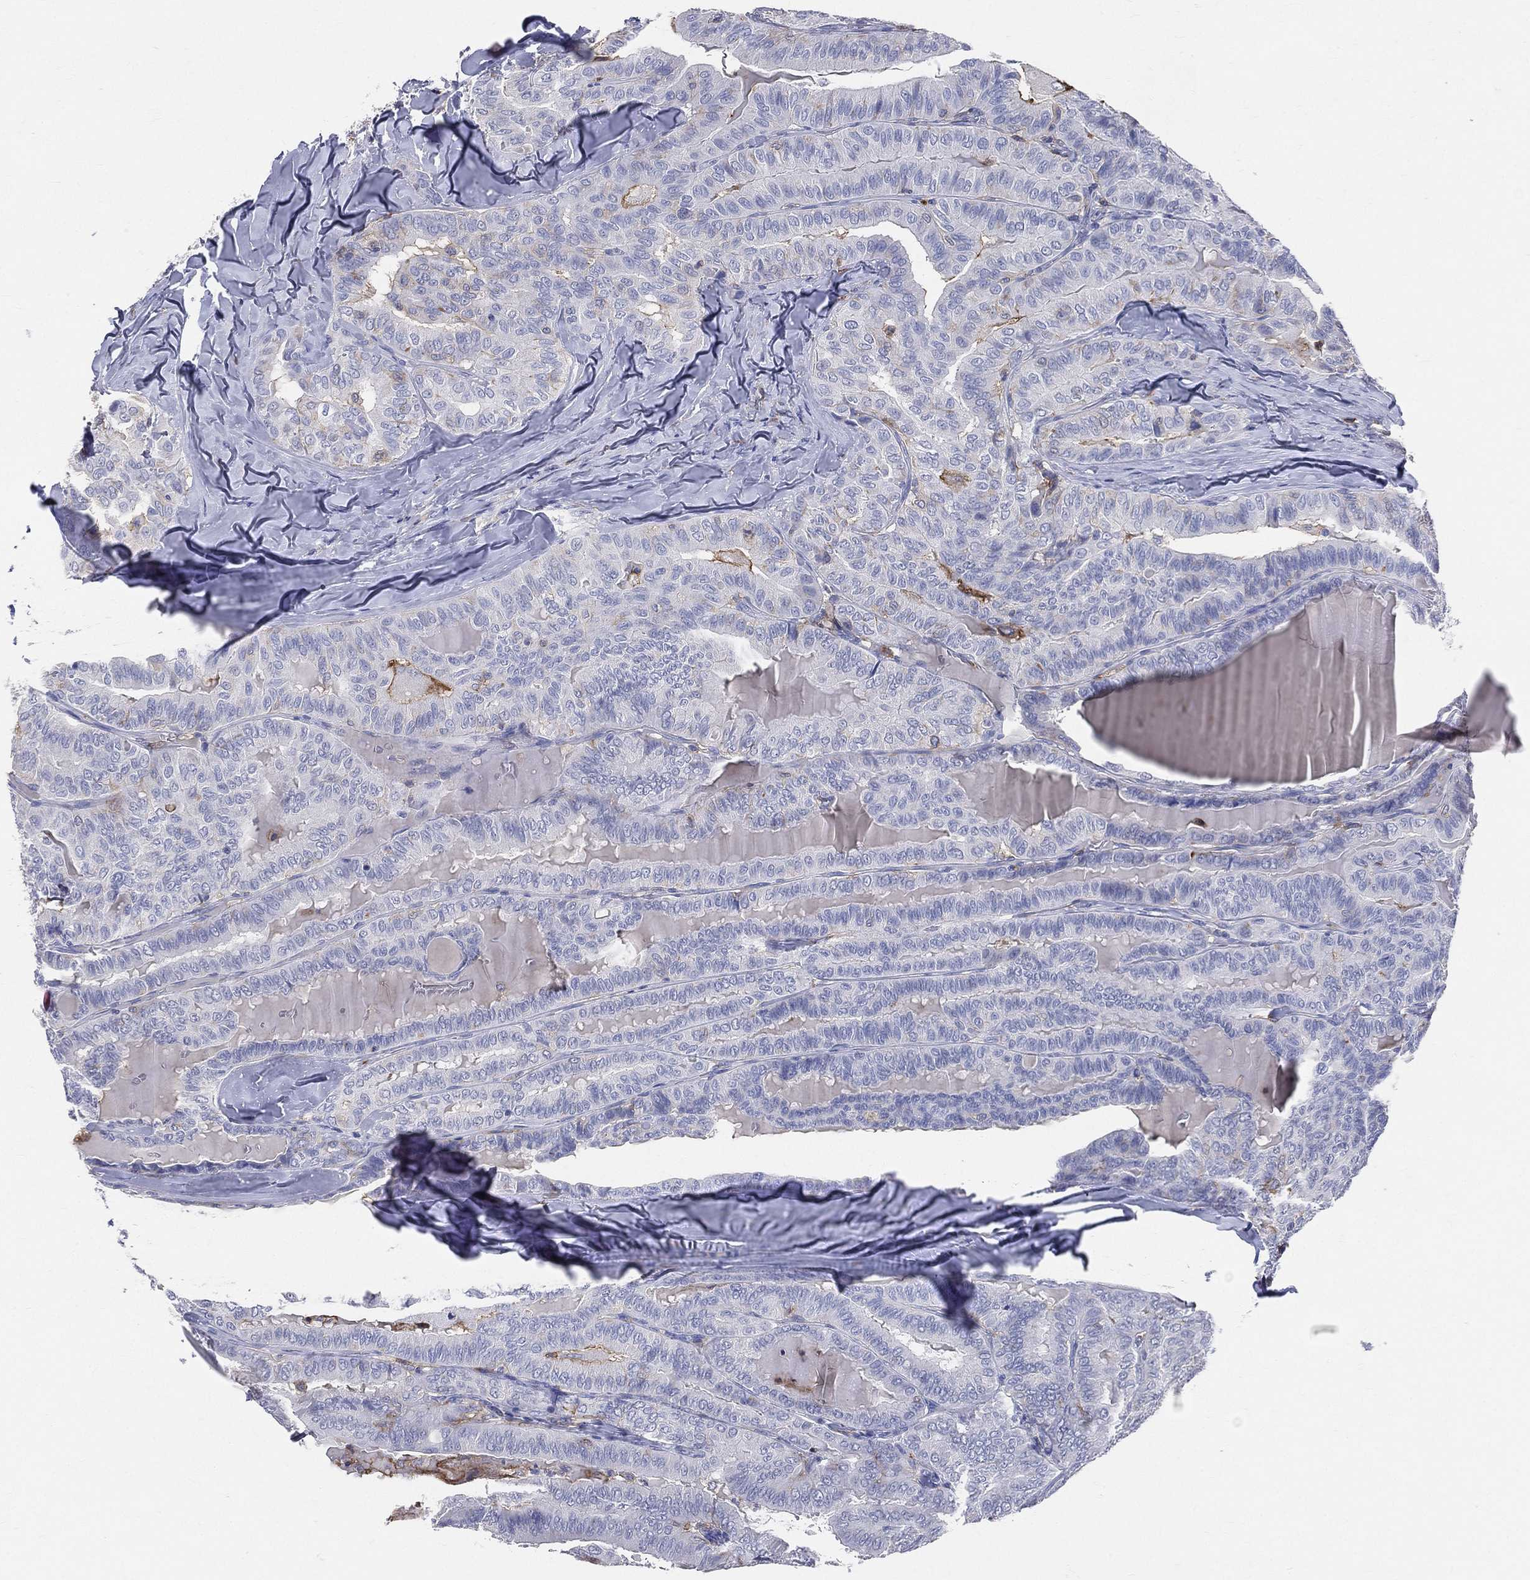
{"staining": {"intensity": "negative", "quantity": "none", "location": "none"}, "tissue": "thyroid cancer", "cell_type": "Tumor cells", "image_type": "cancer", "snomed": [{"axis": "morphology", "description": "Papillary adenocarcinoma, NOS"}, {"axis": "topography", "description": "Thyroid gland"}], "caption": "High power microscopy histopathology image of an immunohistochemistry histopathology image of papillary adenocarcinoma (thyroid), revealing no significant staining in tumor cells.", "gene": "CD33", "patient": {"sex": "female", "age": 68}}